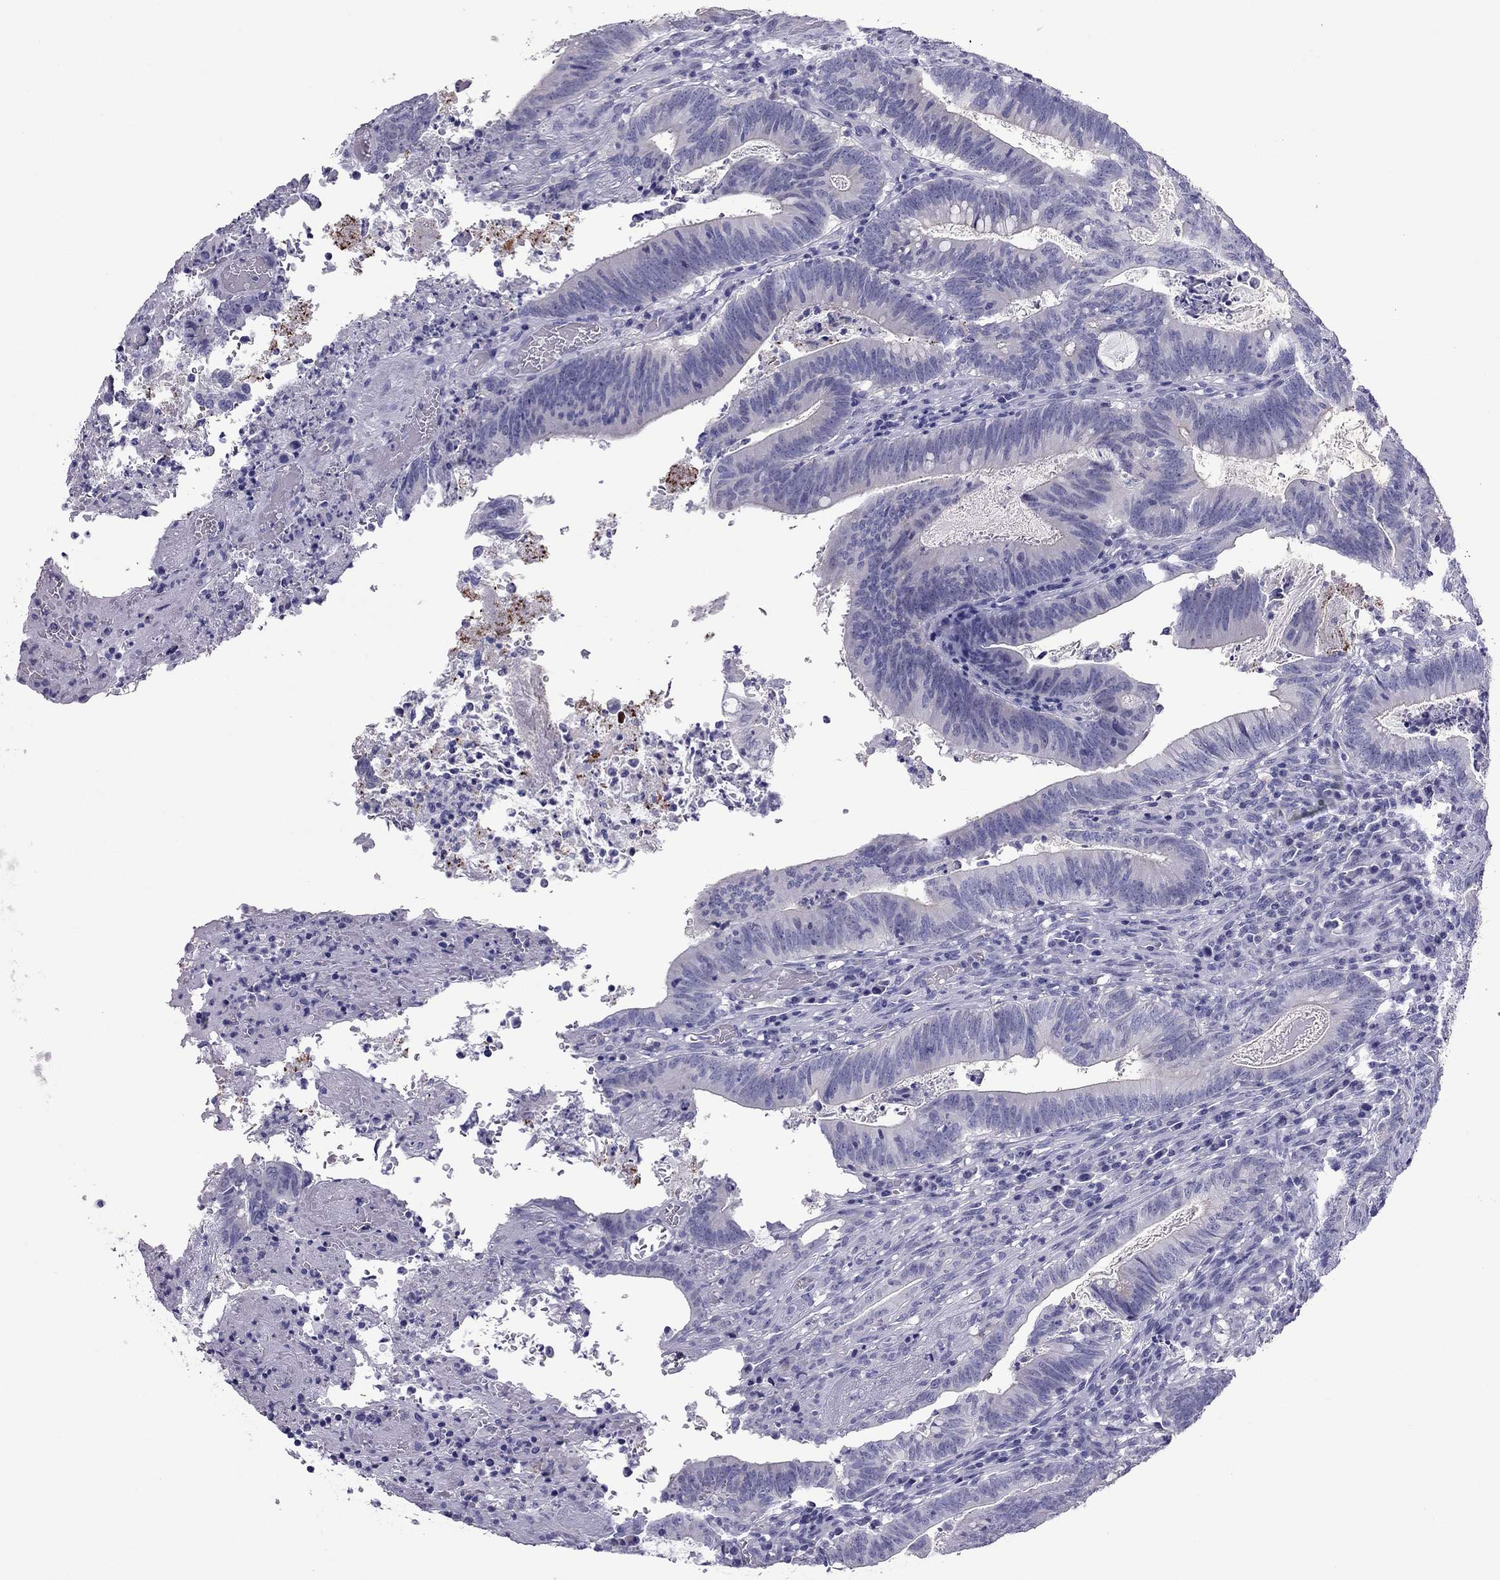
{"staining": {"intensity": "moderate", "quantity": "<25%", "location": "cytoplasmic/membranous"}, "tissue": "colorectal cancer", "cell_type": "Tumor cells", "image_type": "cancer", "snomed": [{"axis": "morphology", "description": "Adenocarcinoma, NOS"}, {"axis": "topography", "description": "Colon"}], "caption": "Immunohistochemistry image of human colorectal cancer (adenocarcinoma) stained for a protein (brown), which reveals low levels of moderate cytoplasmic/membranous positivity in about <25% of tumor cells.", "gene": "TEX14", "patient": {"sex": "female", "age": 70}}